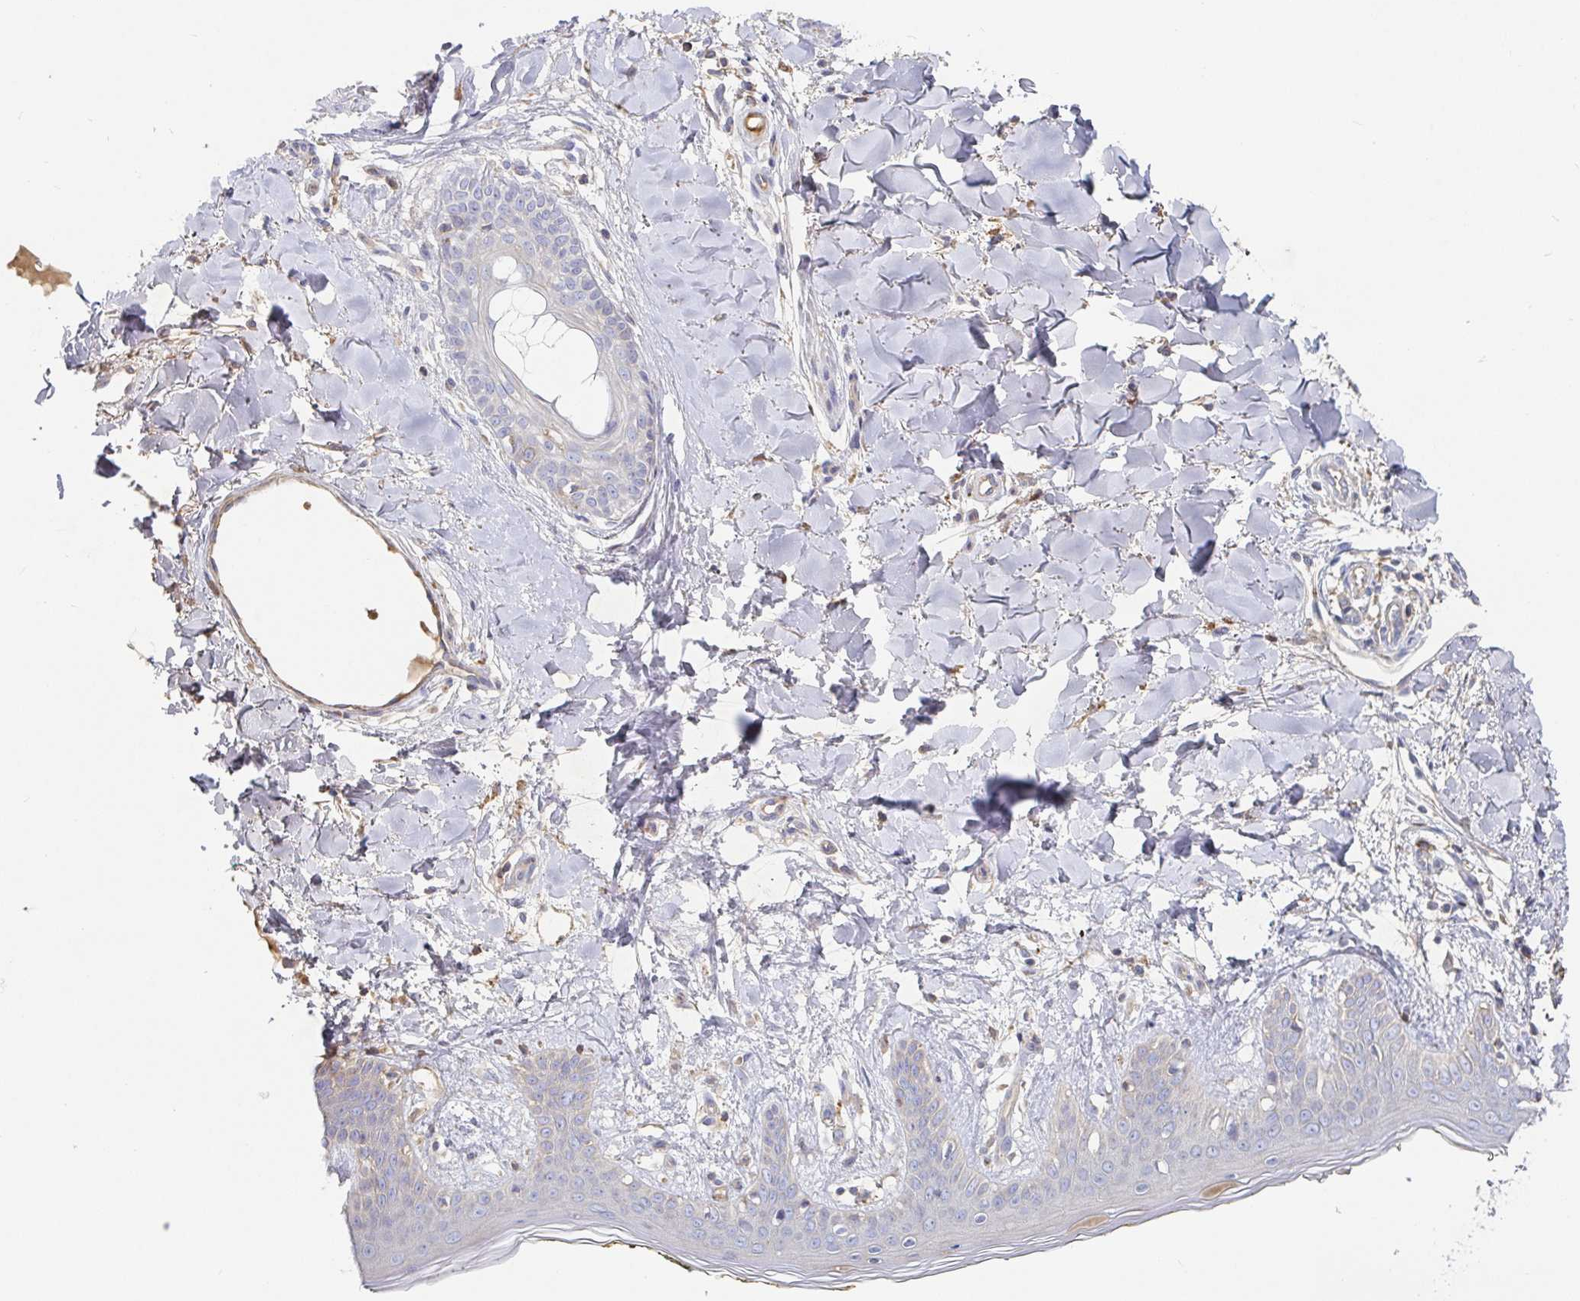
{"staining": {"intensity": "negative", "quantity": "none", "location": "none"}, "tissue": "skin", "cell_type": "Fibroblasts", "image_type": "normal", "snomed": [{"axis": "morphology", "description": "Normal tissue, NOS"}, {"axis": "topography", "description": "Skin"}], "caption": "Immunohistochemical staining of unremarkable skin shows no significant staining in fibroblasts. (Immunohistochemistry (ihc), brightfield microscopy, high magnification).", "gene": "IRAK2", "patient": {"sex": "female", "age": 34}}